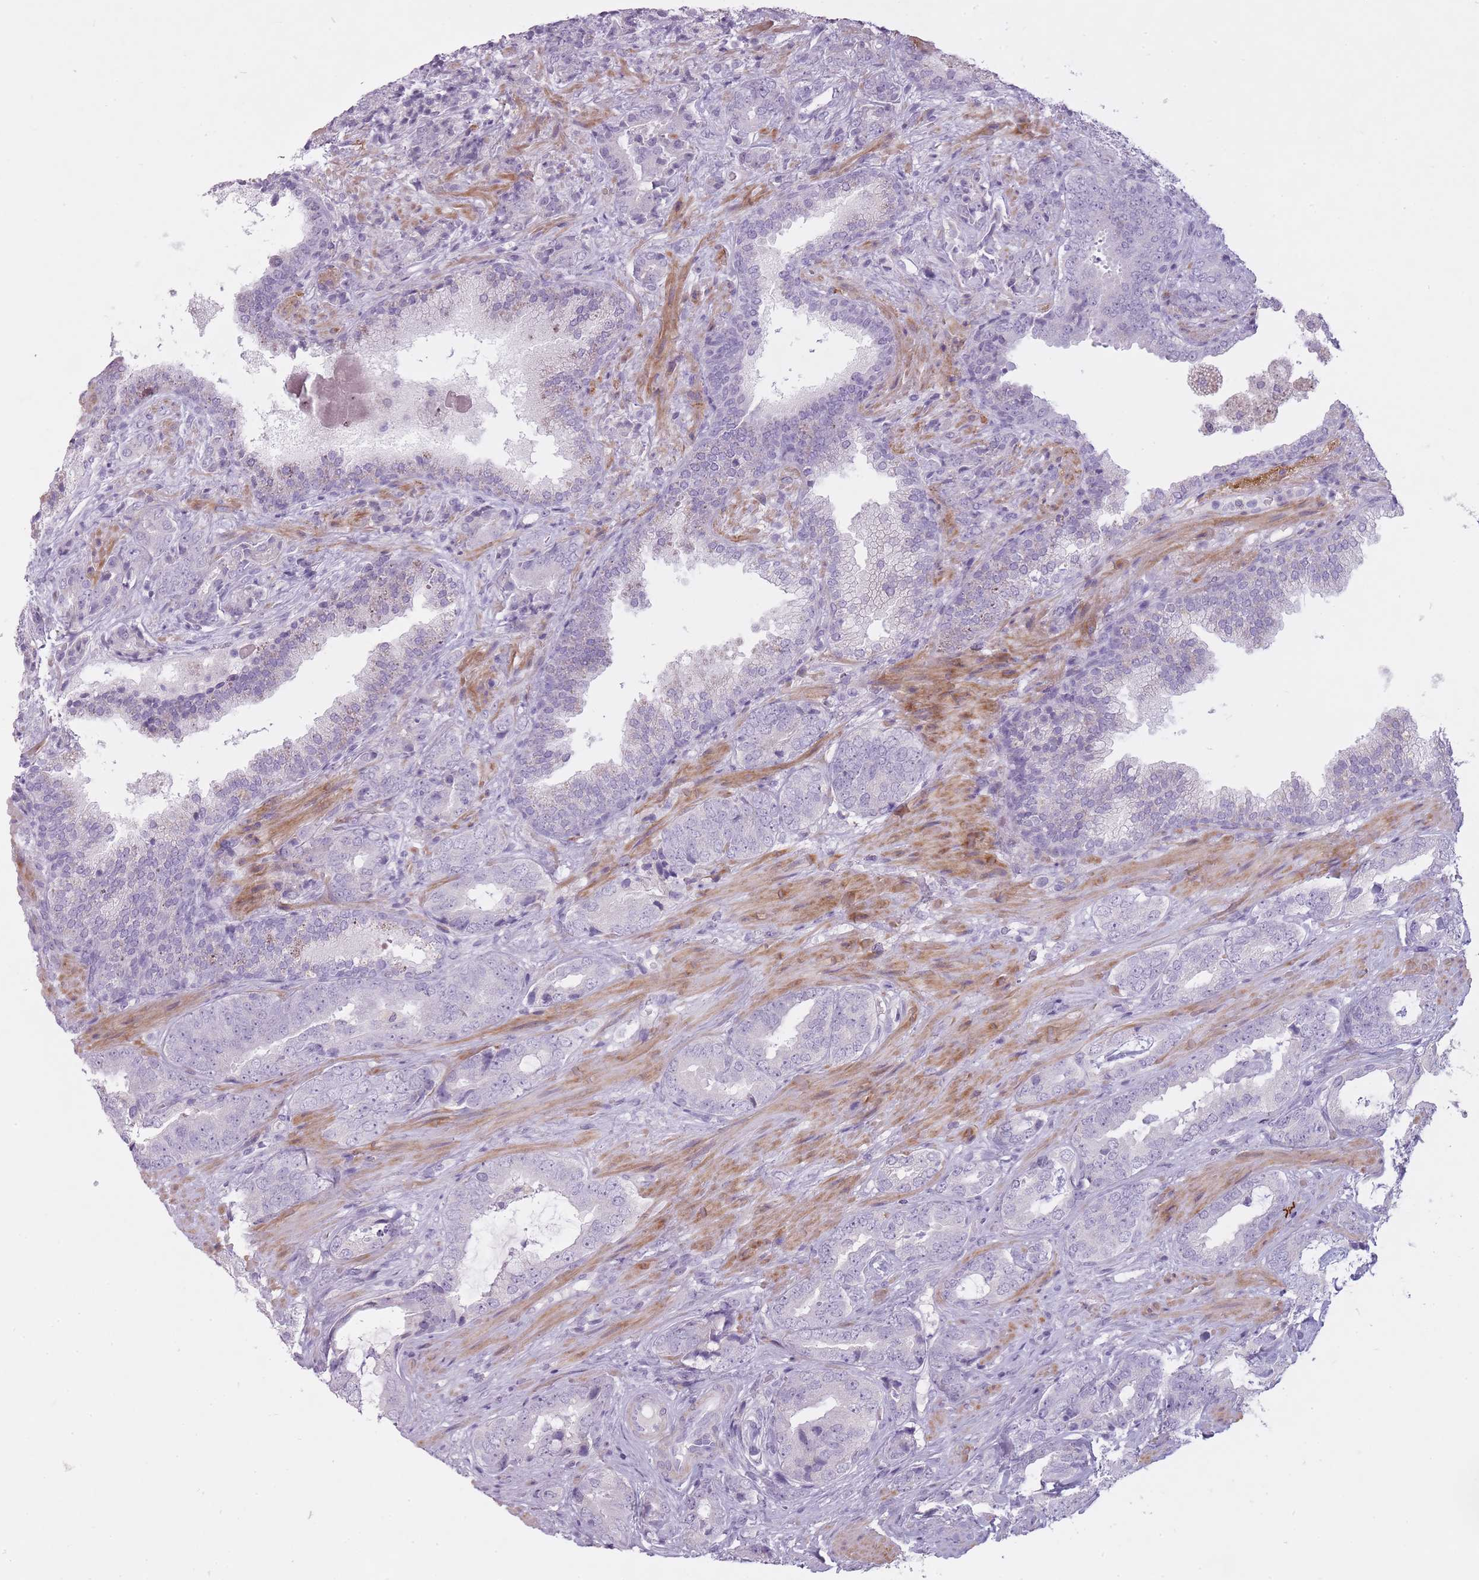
{"staining": {"intensity": "negative", "quantity": "none", "location": "none"}, "tissue": "prostate cancer", "cell_type": "Tumor cells", "image_type": "cancer", "snomed": [{"axis": "morphology", "description": "Adenocarcinoma, High grade"}, {"axis": "topography", "description": "Prostate"}], "caption": "Histopathology image shows no significant protein staining in tumor cells of adenocarcinoma (high-grade) (prostate).", "gene": "RFX4", "patient": {"sex": "male", "age": 71}}